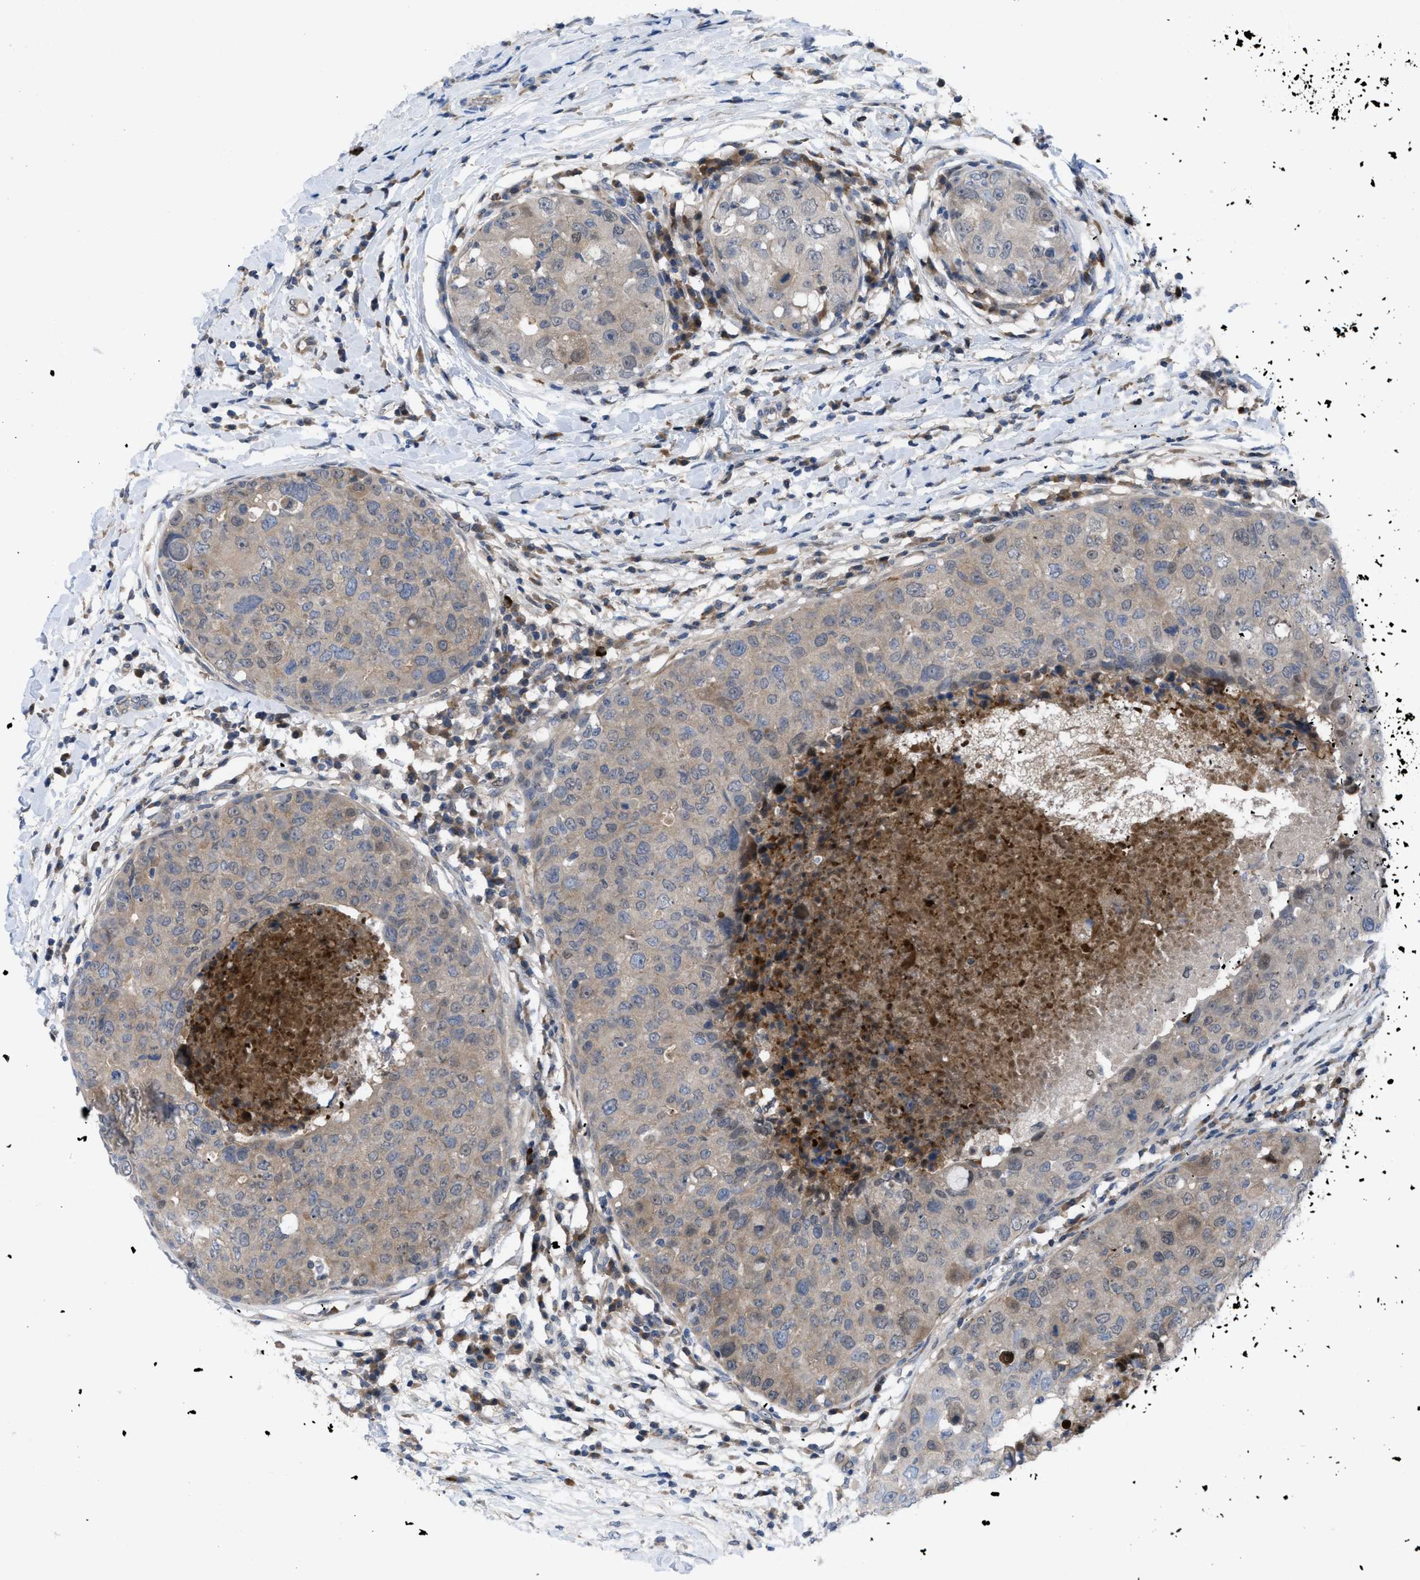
{"staining": {"intensity": "weak", "quantity": "25%-75%", "location": "cytoplasmic/membranous"}, "tissue": "breast cancer", "cell_type": "Tumor cells", "image_type": "cancer", "snomed": [{"axis": "morphology", "description": "Duct carcinoma"}, {"axis": "topography", "description": "Breast"}], "caption": "This micrograph demonstrates breast cancer (invasive ductal carcinoma) stained with immunohistochemistry (IHC) to label a protein in brown. The cytoplasmic/membranous of tumor cells show weak positivity for the protein. Nuclei are counter-stained blue.", "gene": "IL17RE", "patient": {"sex": "female", "age": 27}}